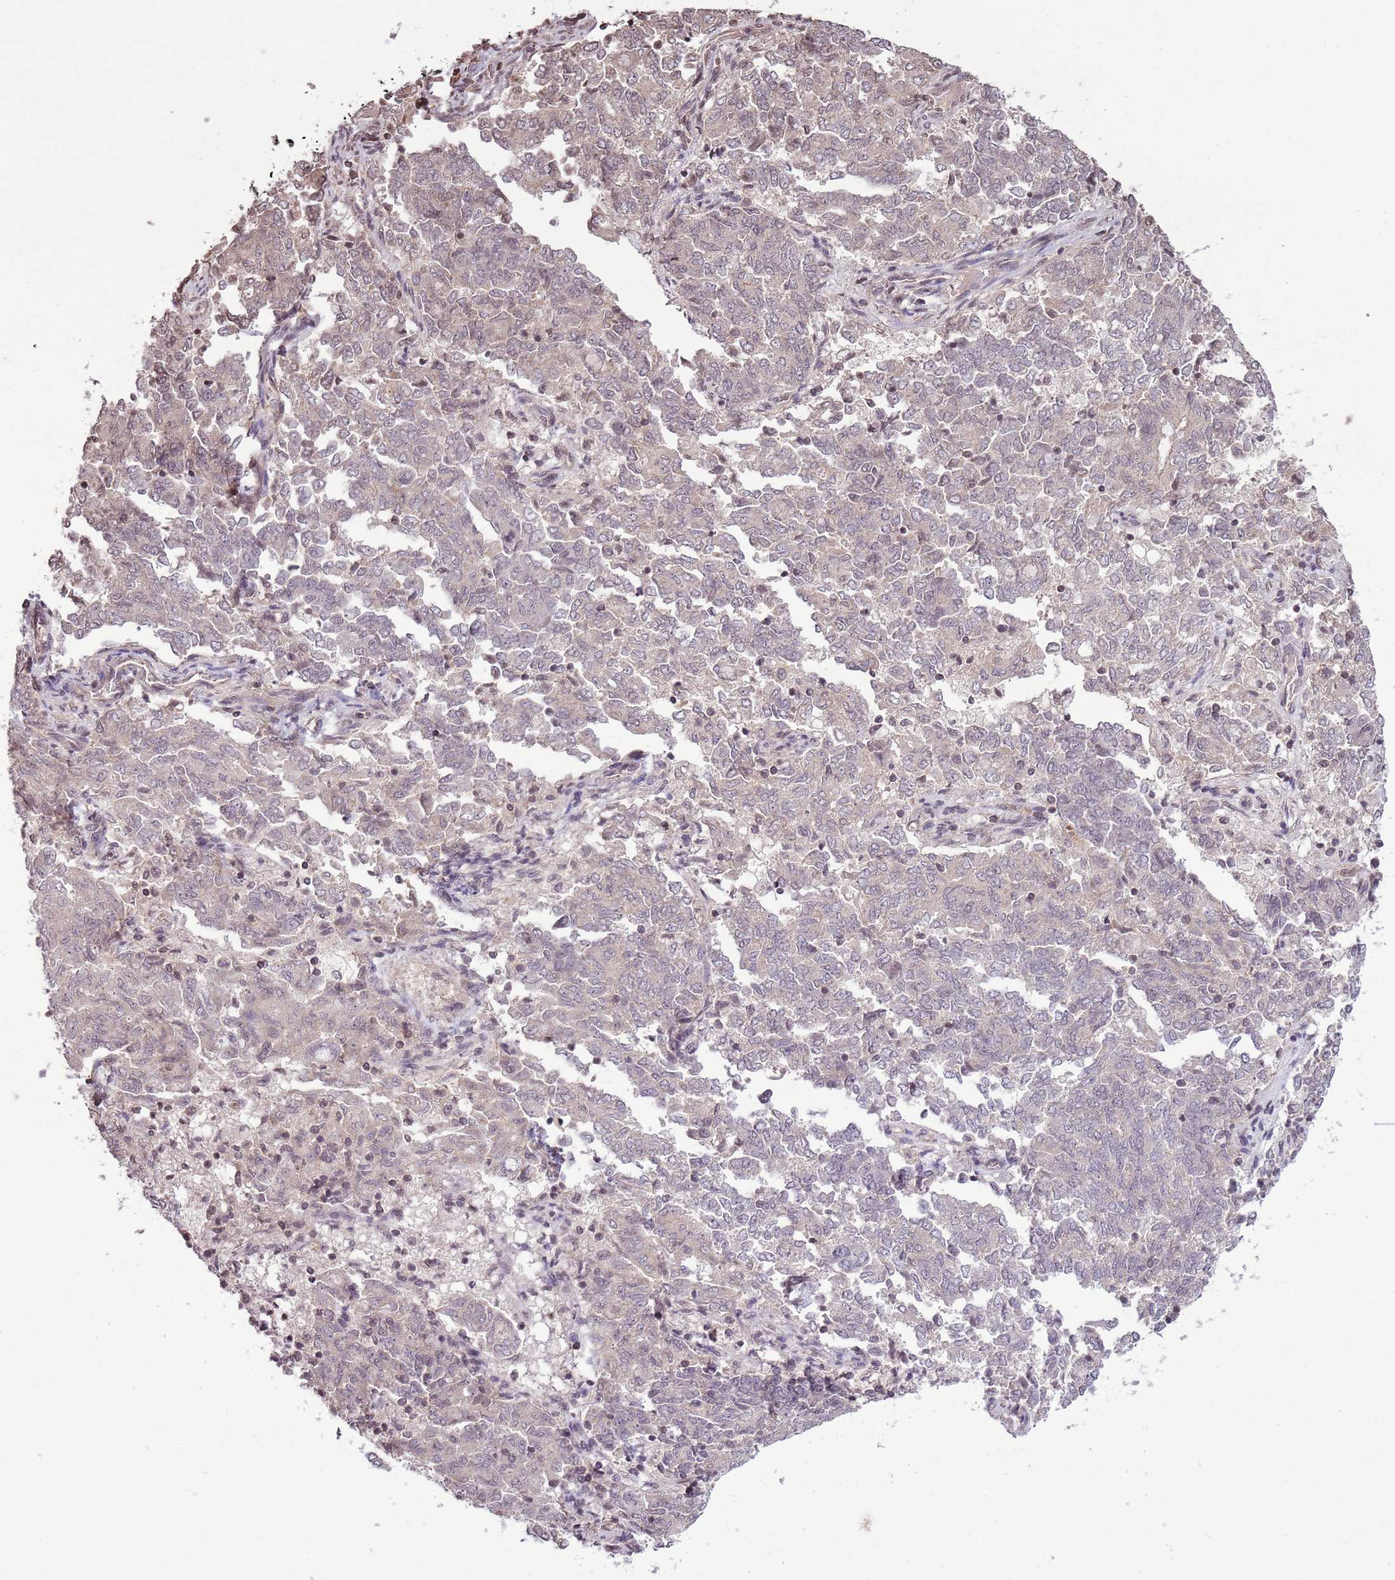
{"staining": {"intensity": "negative", "quantity": "none", "location": "none"}, "tissue": "endometrial cancer", "cell_type": "Tumor cells", "image_type": "cancer", "snomed": [{"axis": "morphology", "description": "Adenocarcinoma, NOS"}, {"axis": "topography", "description": "Endometrium"}], "caption": "This is an immunohistochemistry (IHC) photomicrograph of endometrial adenocarcinoma. There is no expression in tumor cells.", "gene": "CAPN9", "patient": {"sex": "female", "age": 80}}